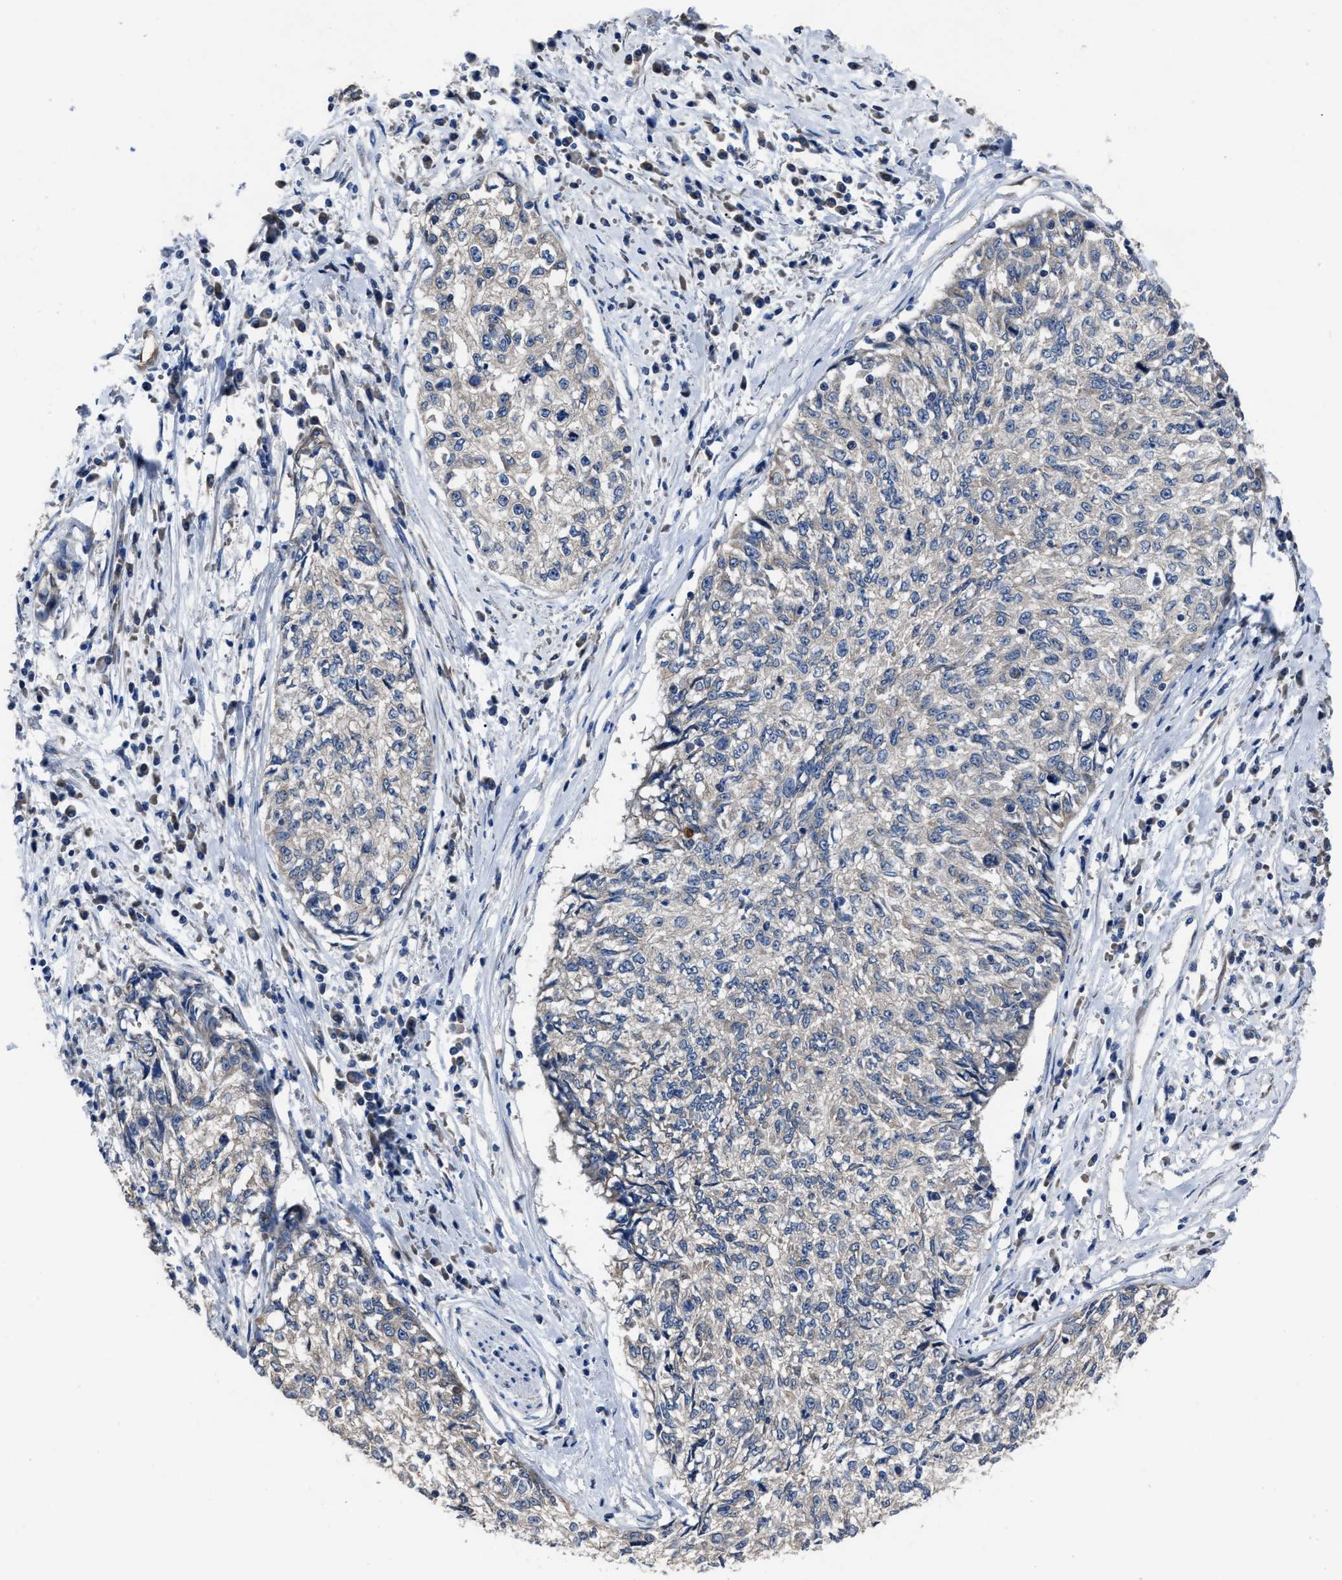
{"staining": {"intensity": "negative", "quantity": "none", "location": "none"}, "tissue": "cervical cancer", "cell_type": "Tumor cells", "image_type": "cancer", "snomed": [{"axis": "morphology", "description": "Squamous cell carcinoma, NOS"}, {"axis": "topography", "description": "Cervix"}], "caption": "Immunohistochemistry of cervical cancer demonstrates no positivity in tumor cells.", "gene": "UPF1", "patient": {"sex": "female", "age": 57}}